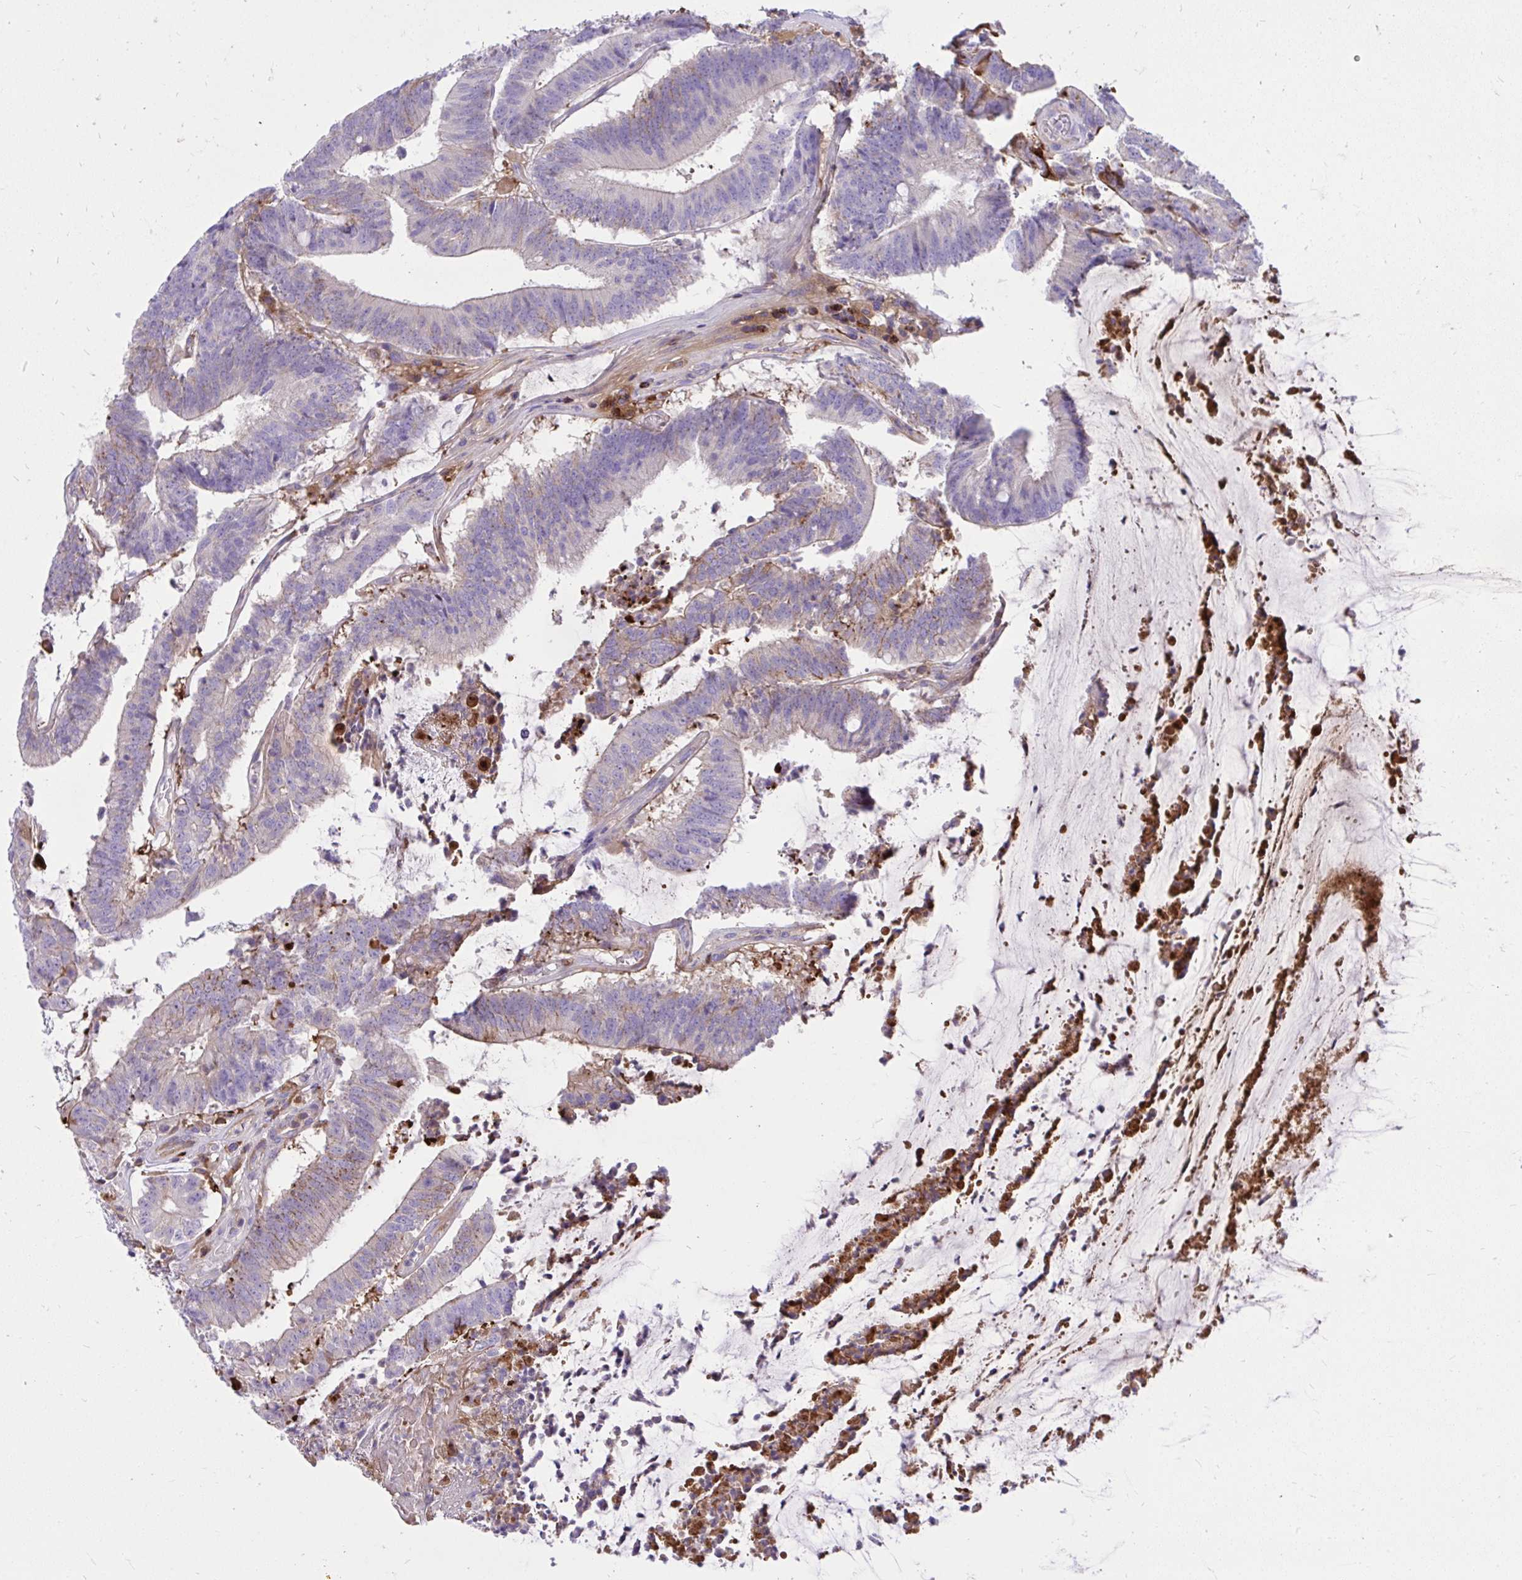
{"staining": {"intensity": "weak", "quantity": "25%-75%", "location": "cytoplasmic/membranous"}, "tissue": "colorectal cancer", "cell_type": "Tumor cells", "image_type": "cancer", "snomed": [{"axis": "morphology", "description": "Adenocarcinoma, NOS"}, {"axis": "topography", "description": "Colon"}], "caption": "Adenocarcinoma (colorectal) tissue reveals weak cytoplasmic/membranous staining in approximately 25%-75% of tumor cells, visualized by immunohistochemistry. (brown staining indicates protein expression, while blue staining denotes nuclei).", "gene": "HRG", "patient": {"sex": "female", "age": 43}}